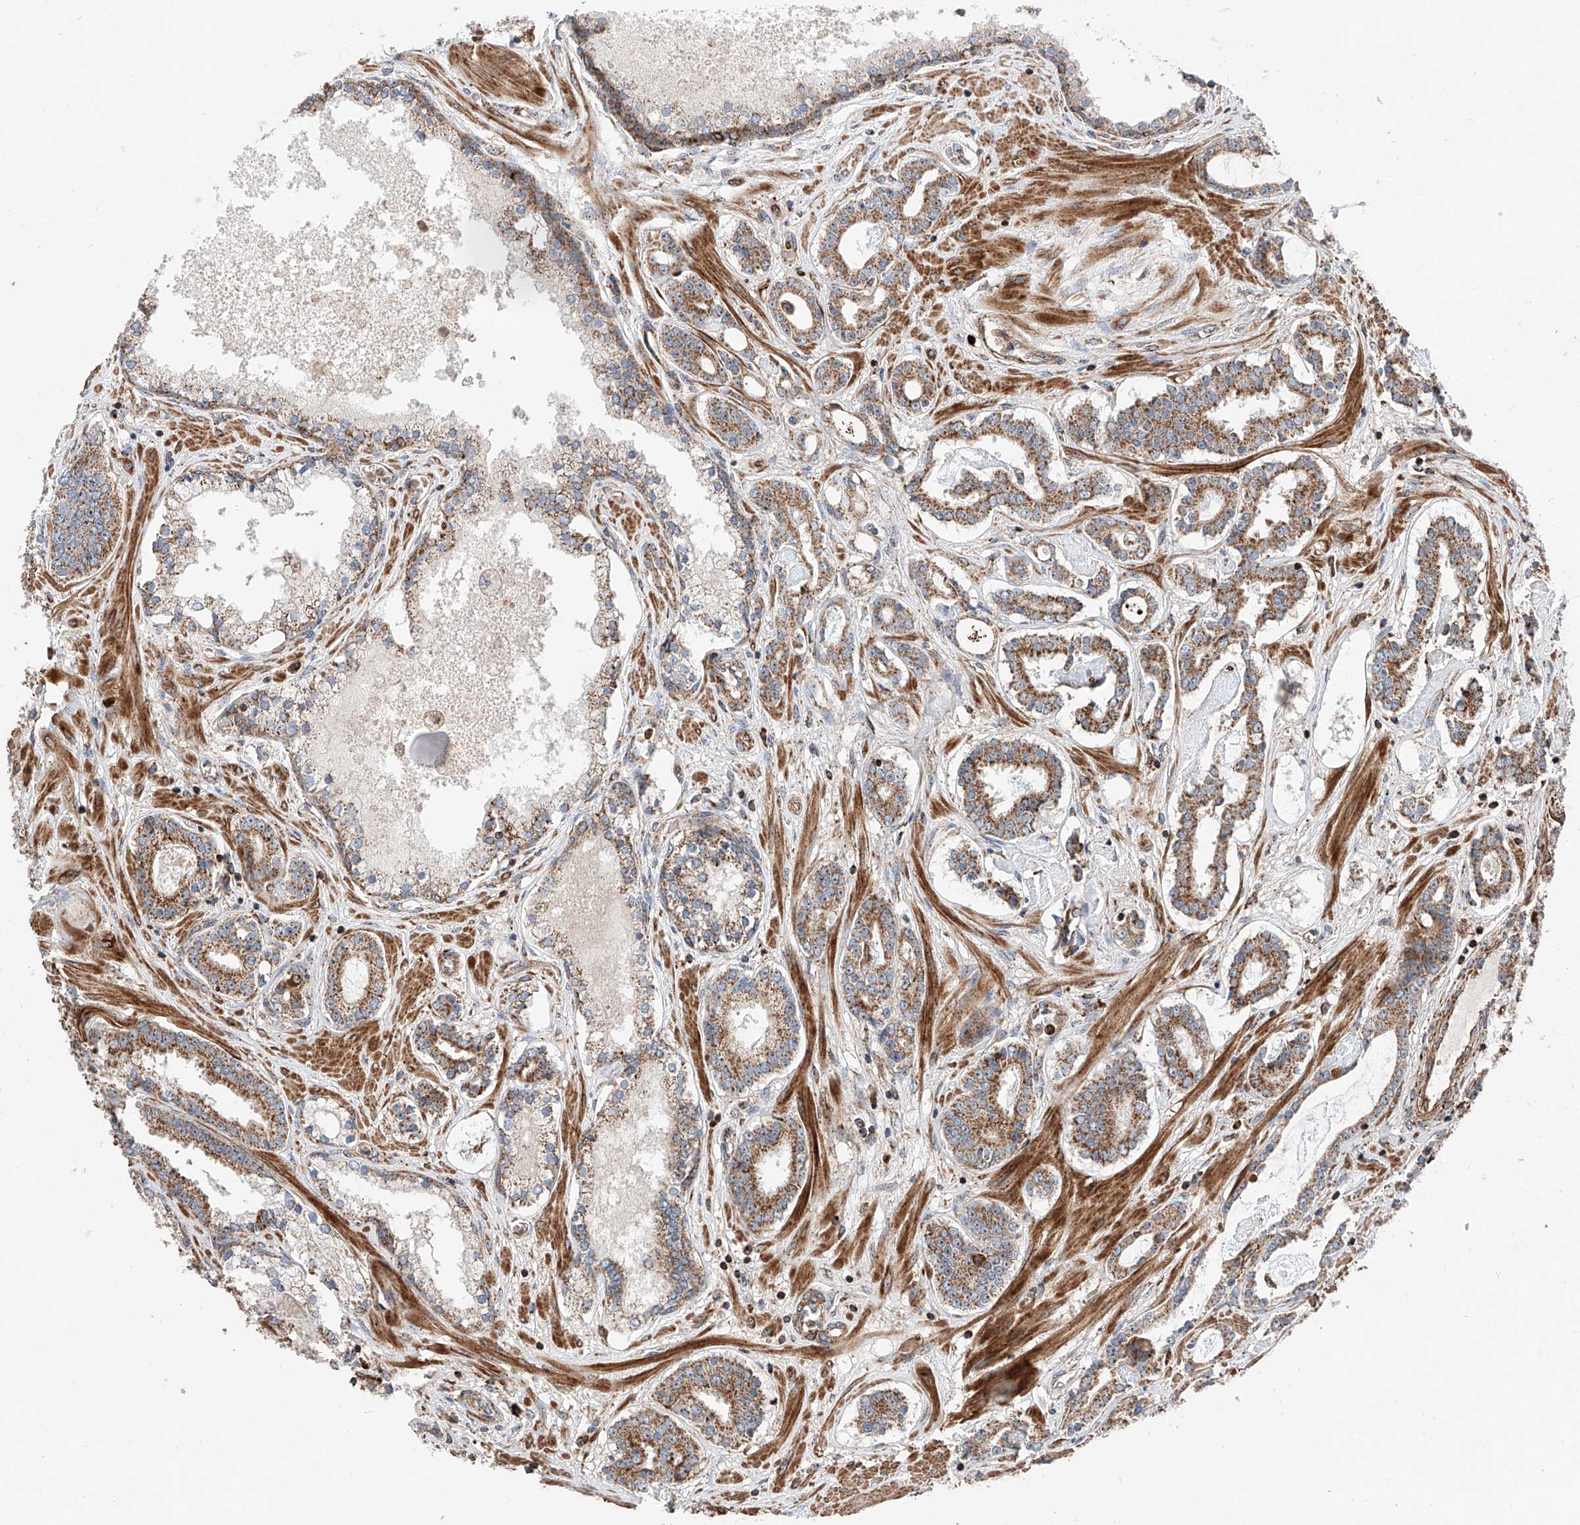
{"staining": {"intensity": "moderate", "quantity": ">75%", "location": "cytoplasmic/membranous"}, "tissue": "prostate cancer", "cell_type": "Tumor cells", "image_type": "cancer", "snomed": [{"axis": "morphology", "description": "Adenocarcinoma, High grade"}, {"axis": "topography", "description": "Prostate"}], "caption": "Protein staining of prostate cancer tissue reveals moderate cytoplasmic/membranous expression in about >75% of tumor cells. Immunohistochemistry stains the protein in brown and the nuclei are stained blue.", "gene": "PISD", "patient": {"sex": "male", "age": 58}}